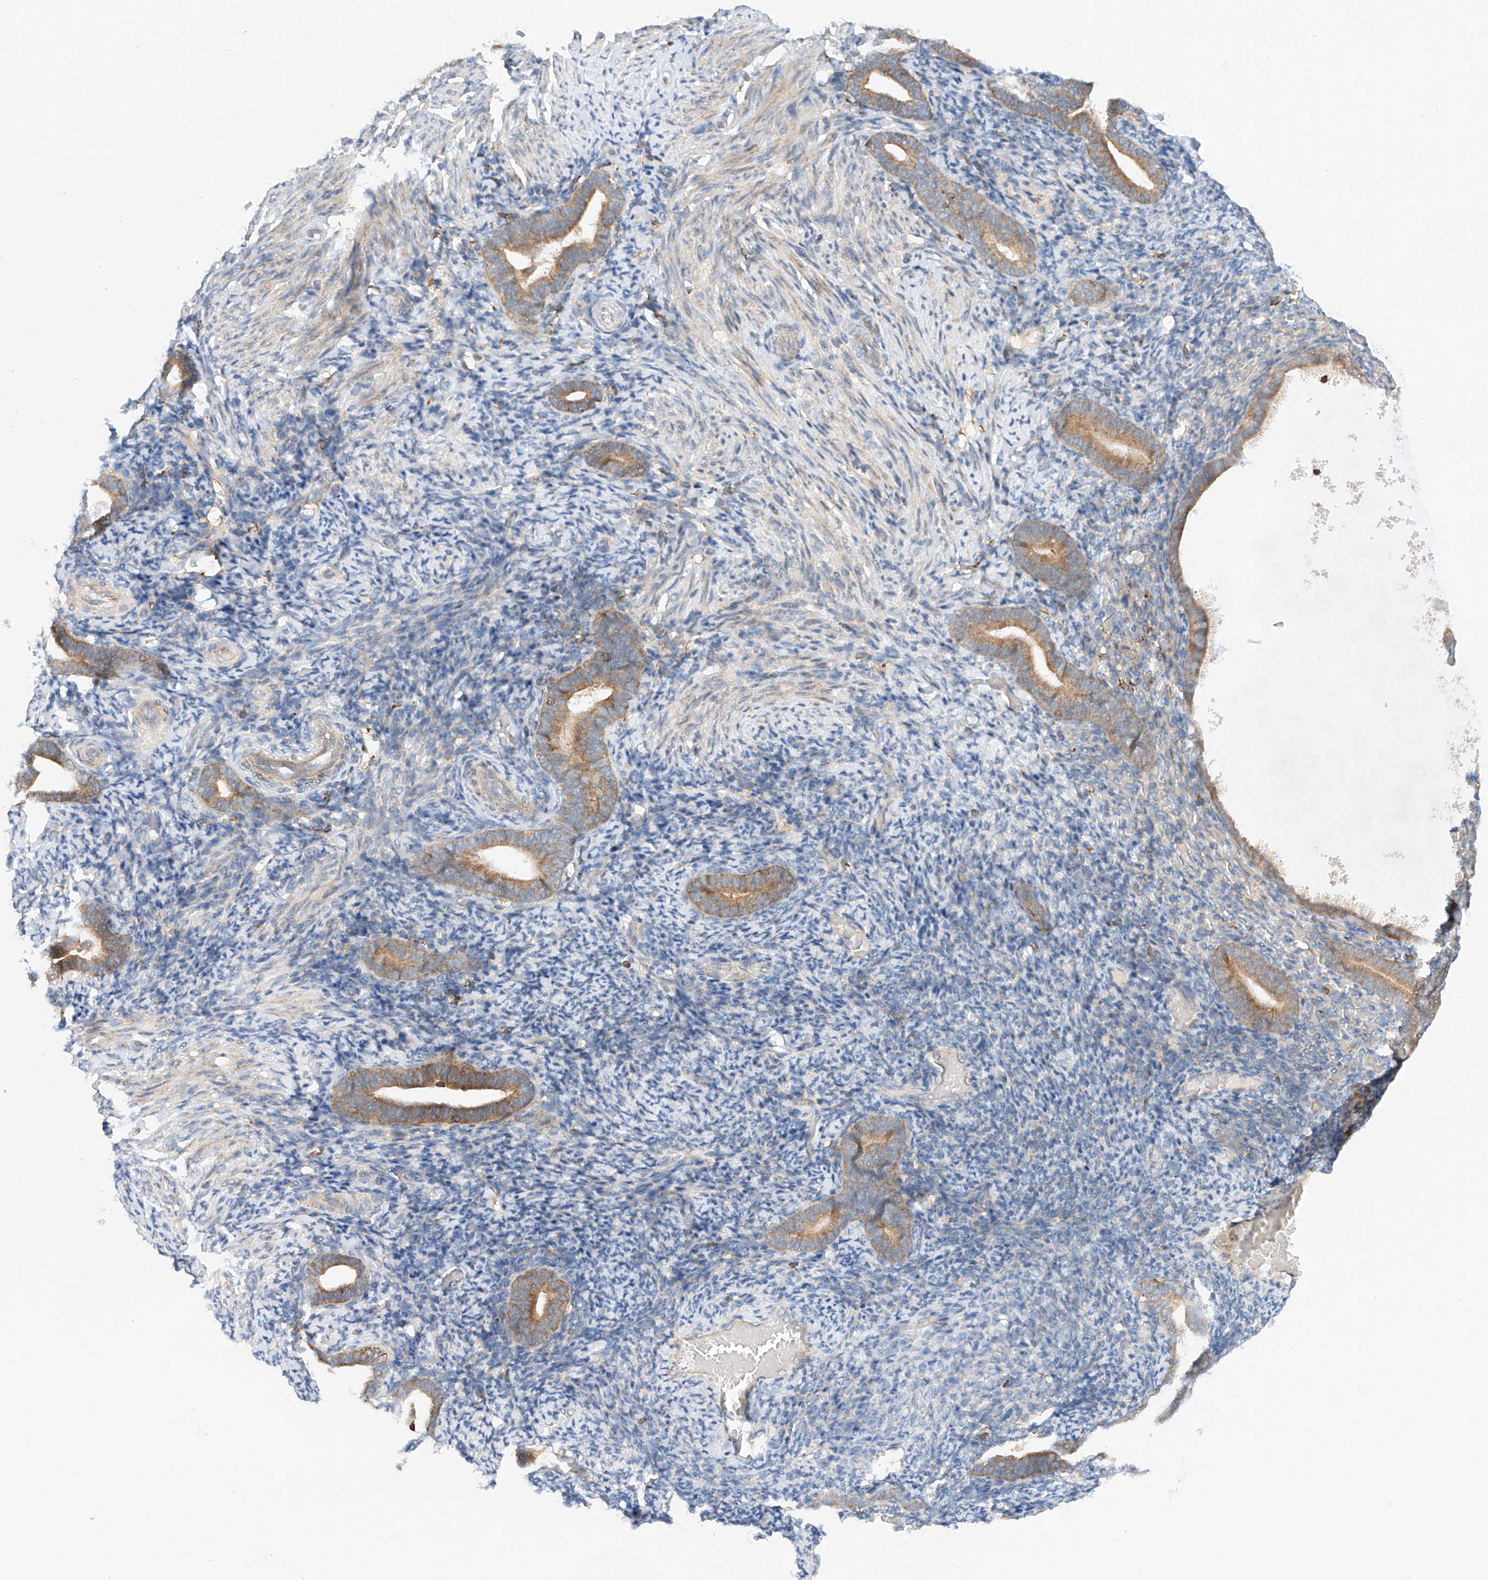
{"staining": {"intensity": "moderate", "quantity": "<25%", "location": "cytoplasmic/membranous"}, "tissue": "endometrium", "cell_type": "Cells in endometrial stroma", "image_type": "normal", "snomed": [{"axis": "morphology", "description": "Normal tissue, NOS"}, {"axis": "topography", "description": "Endometrium"}], "caption": "A high-resolution micrograph shows immunohistochemistry (IHC) staining of unremarkable endometrium, which reveals moderate cytoplasmic/membranous expression in about <25% of cells in endometrial stroma.", "gene": "MFN2", "patient": {"sex": "female", "age": 51}}